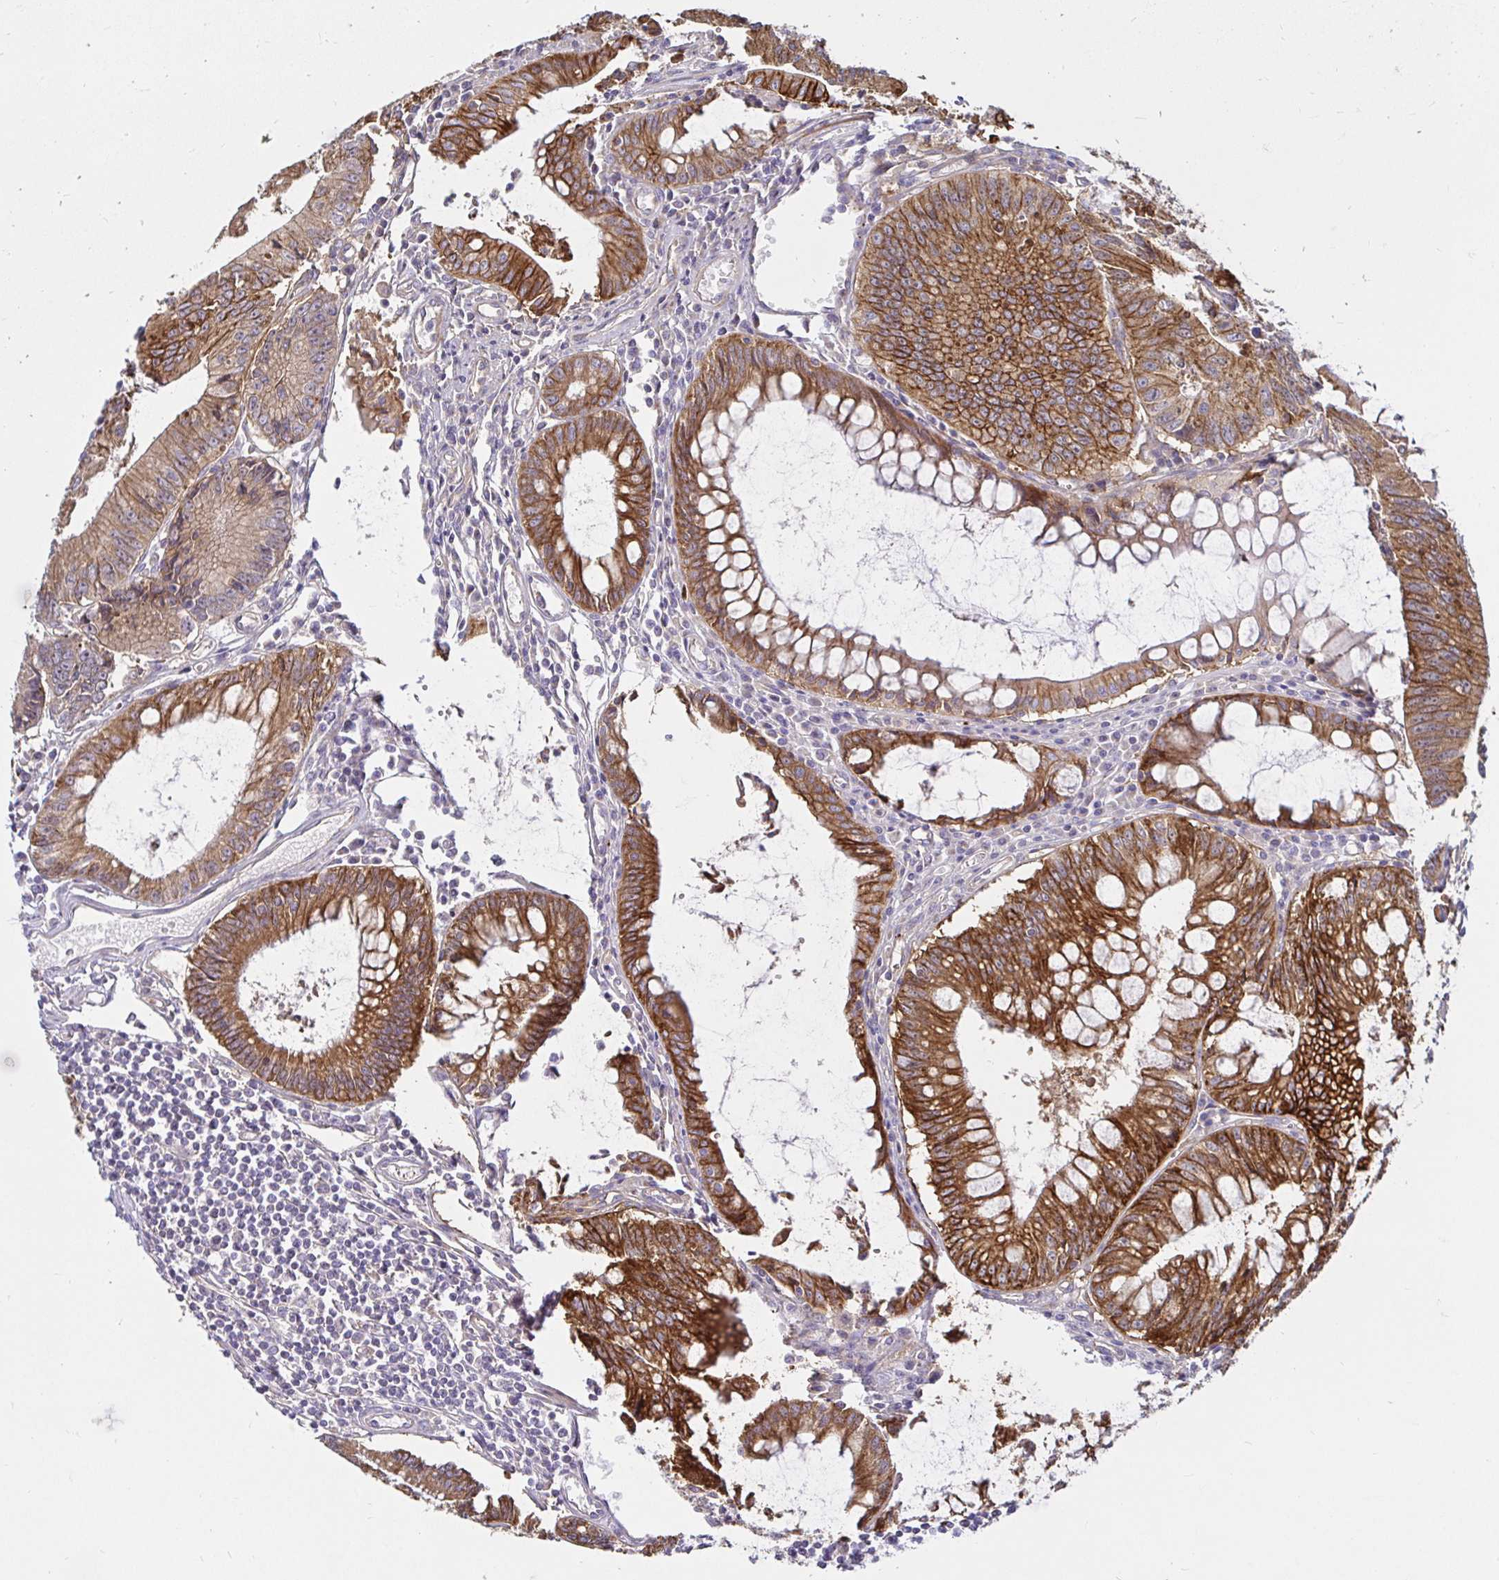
{"staining": {"intensity": "strong", "quantity": ">75%", "location": "cytoplasmic/membranous"}, "tissue": "colorectal cancer", "cell_type": "Tumor cells", "image_type": "cancer", "snomed": [{"axis": "morphology", "description": "Adenocarcinoma, NOS"}, {"axis": "topography", "description": "Rectum"}], "caption": "A high amount of strong cytoplasmic/membranous positivity is seen in approximately >75% of tumor cells in colorectal cancer tissue. Using DAB (3,3'-diaminobenzidine) (brown) and hematoxylin (blue) stains, captured at high magnification using brightfield microscopy.", "gene": "ITGA2", "patient": {"sex": "female", "age": 81}}